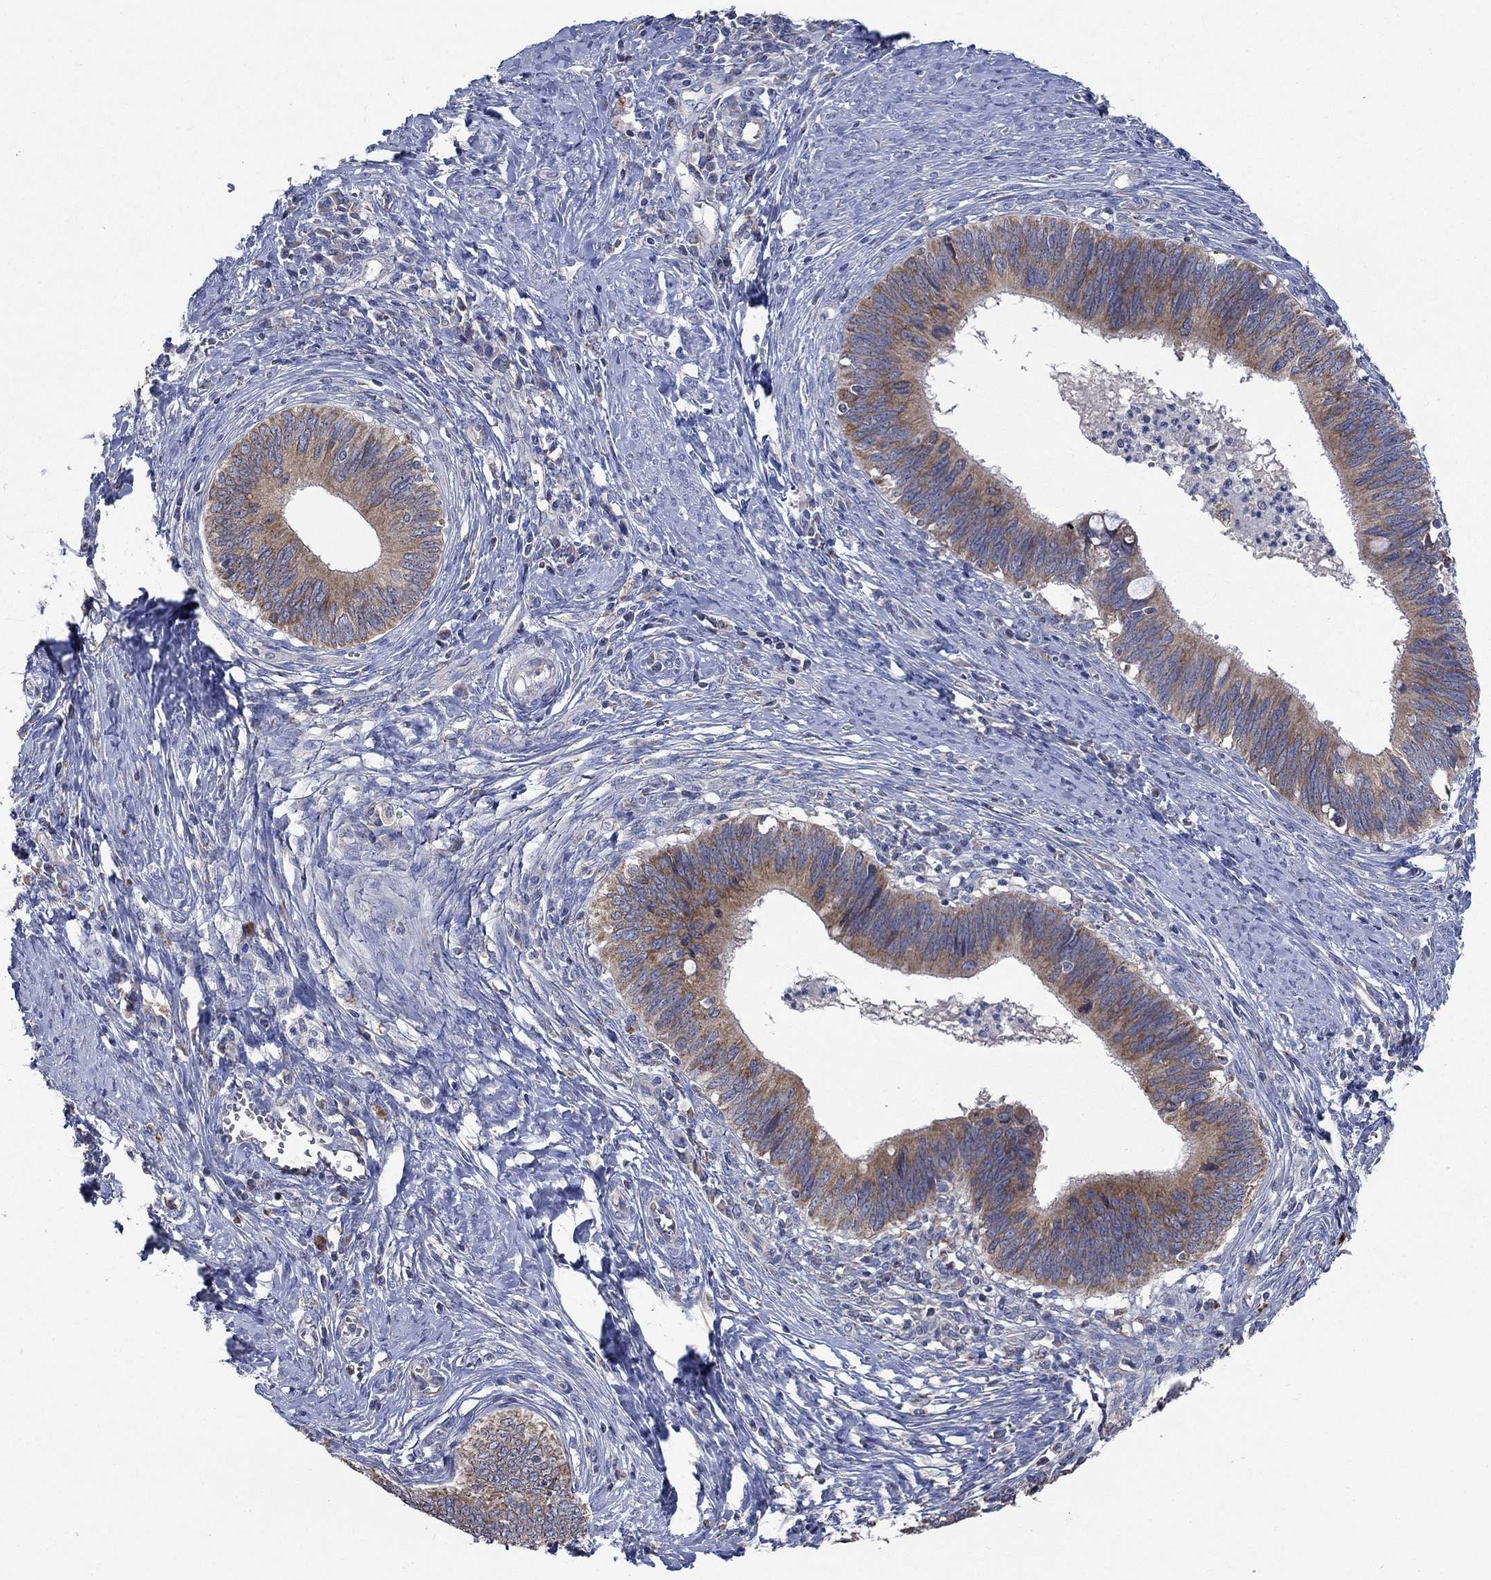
{"staining": {"intensity": "moderate", "quantity": "25%-75%", "location": "cytoplasmic/membranous"}, "tissue": "cervical cancer", "cell_type": "Tumor cells", "image_type": "cancer", "snomed": [{"axis": "morphology", "description": "Adenocarcinoma, NOS"}, {"axis": "topography", "description": "Cervix"}], "caption": "Moderate cytoplasmic/membranous positivity is appreciated in about 25%-75% of tumor cells in adenocarcinoma (cervical).", "gene": "UGT8", "patient": {"sex": "female", "age": 42}}